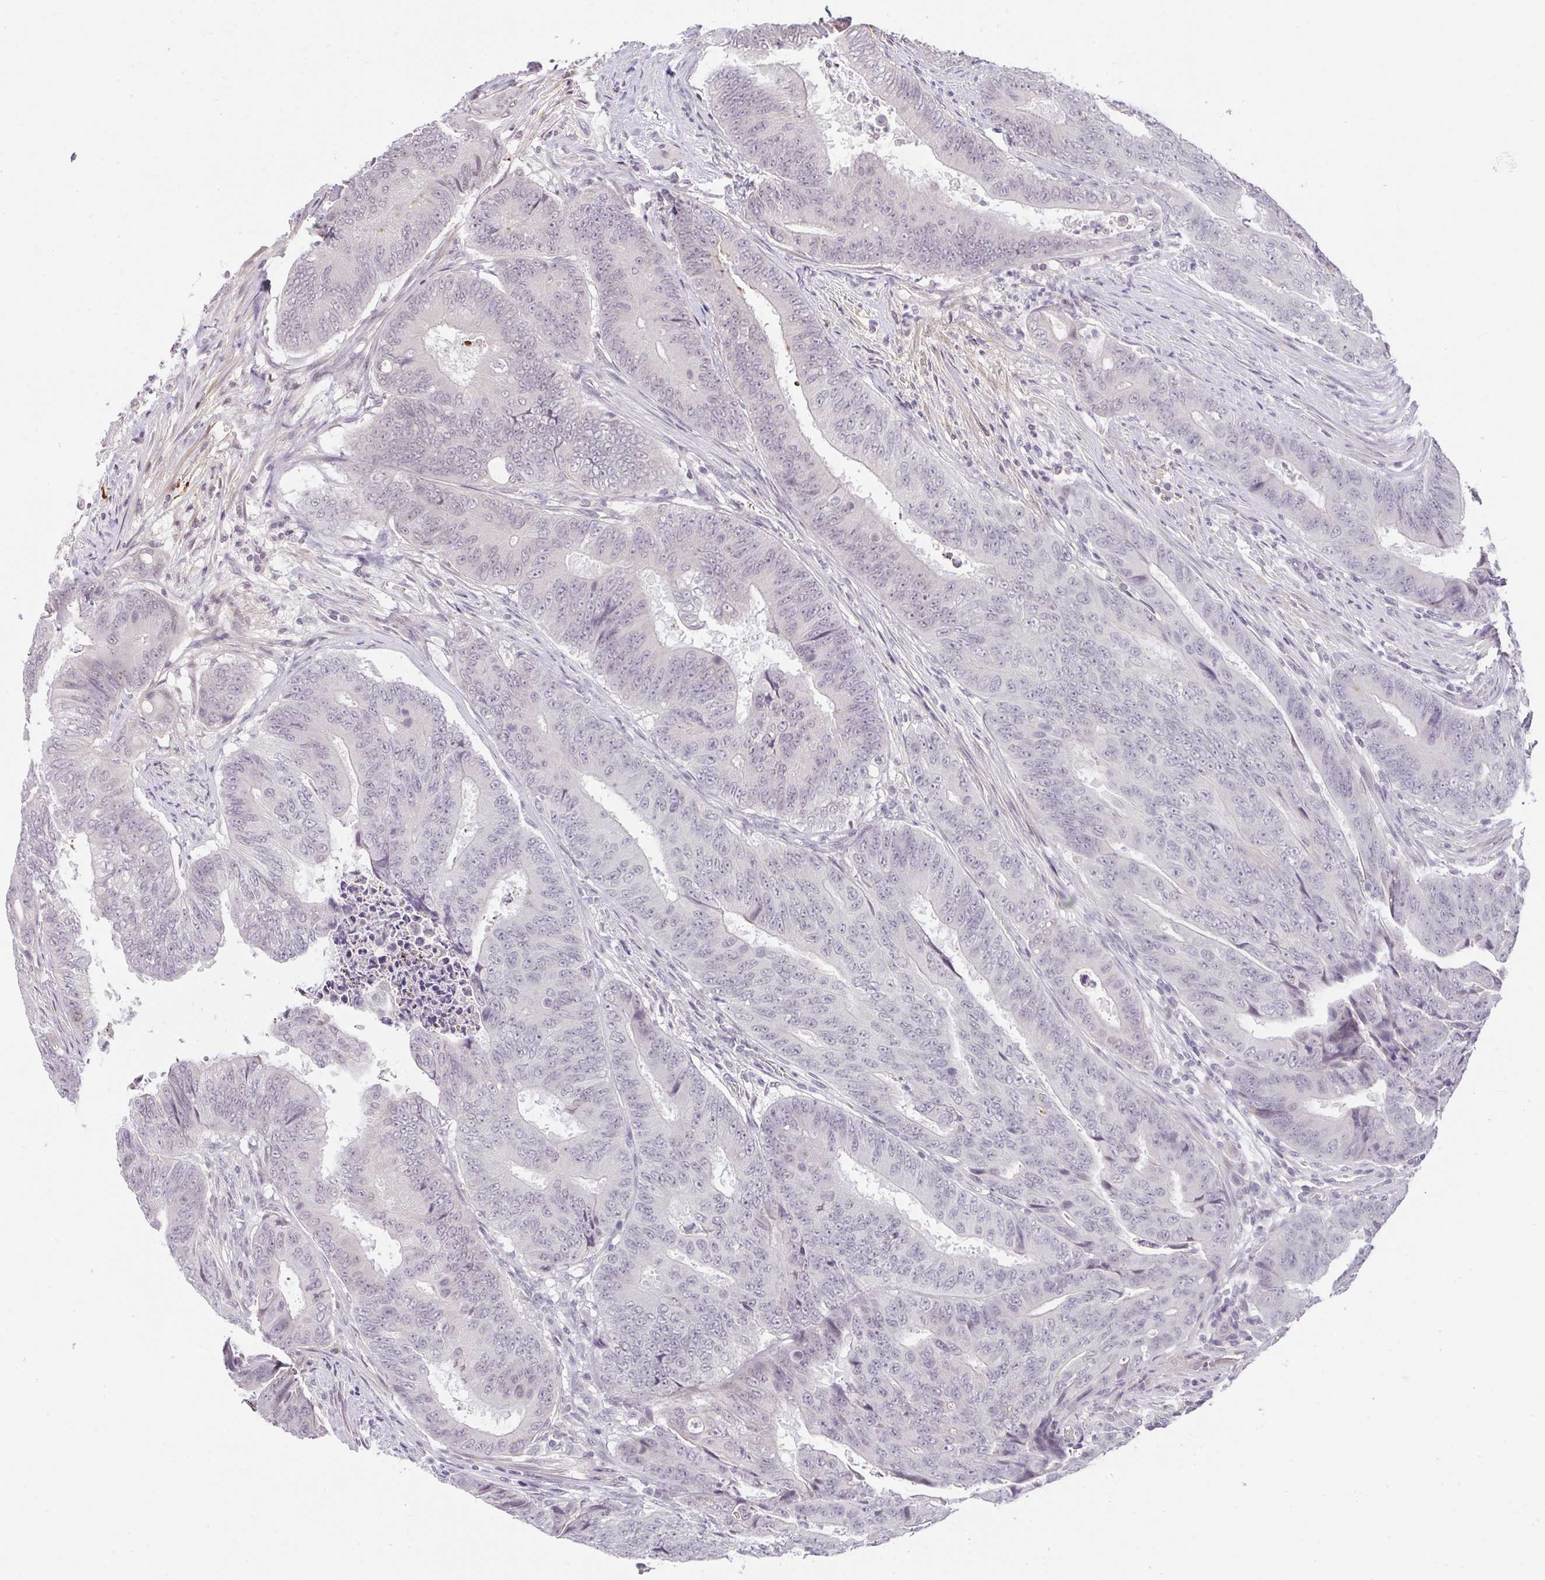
{"staining": {"intensity": "negative", "quantity": "none", "location": "none"}, "tissue": "colorectal cancer", "cell_type": "Tumor cells", "image_type": "cancer", "snomed": [{"axis": "morphology", "description": "Adenocarcinoma, NOS"}, {"axis": "topography", "description": "Colon"}], "caption": "There is no significant expression in tumor cells of colorectal cancer.", "gene": "CACNA1S", "patient": {"sex": "female", "age": 48}}